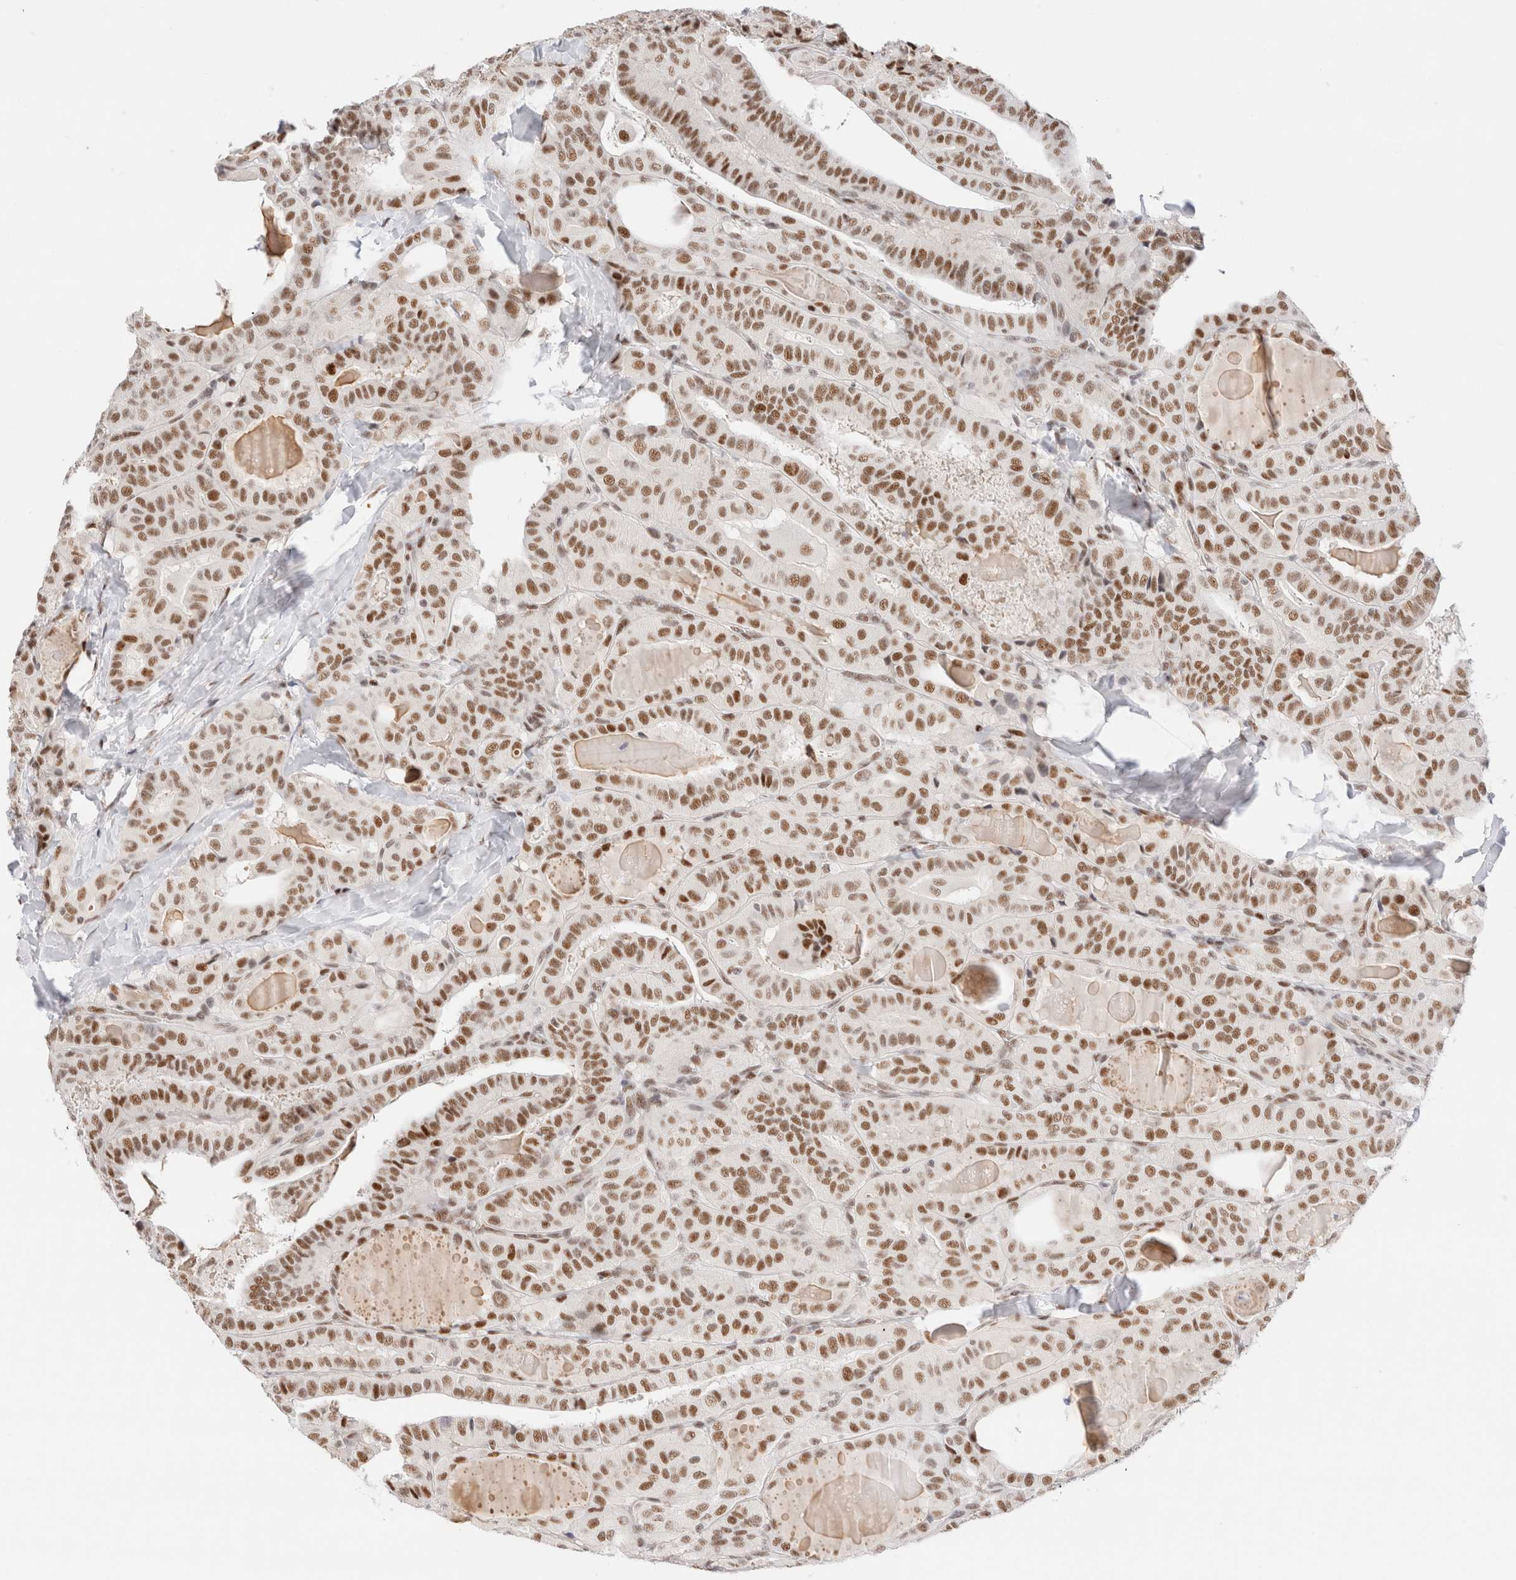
{"staining": {"intensity": "moderate", "quantity": ">75%", "location": "nuclear"}, "tissue": "thyroid cancer", "cell_type": "Tumor cells", "image_type": "cancer", "snomed": [{"axis": "morphology", "description": "Papillary adenocarcinoma, NOS"}, {"axis": "topography", "description": "Thyroid gland"}], "caption": "Immunohistochemical staining of thyroid cancer (papillary adenocarcinoma) exhibits medium levels of moderate nuclear protein positivity in about >75% of tumor cells.", "gene": "ZNF282", "patient": {"sex": "male", "age": 77}}